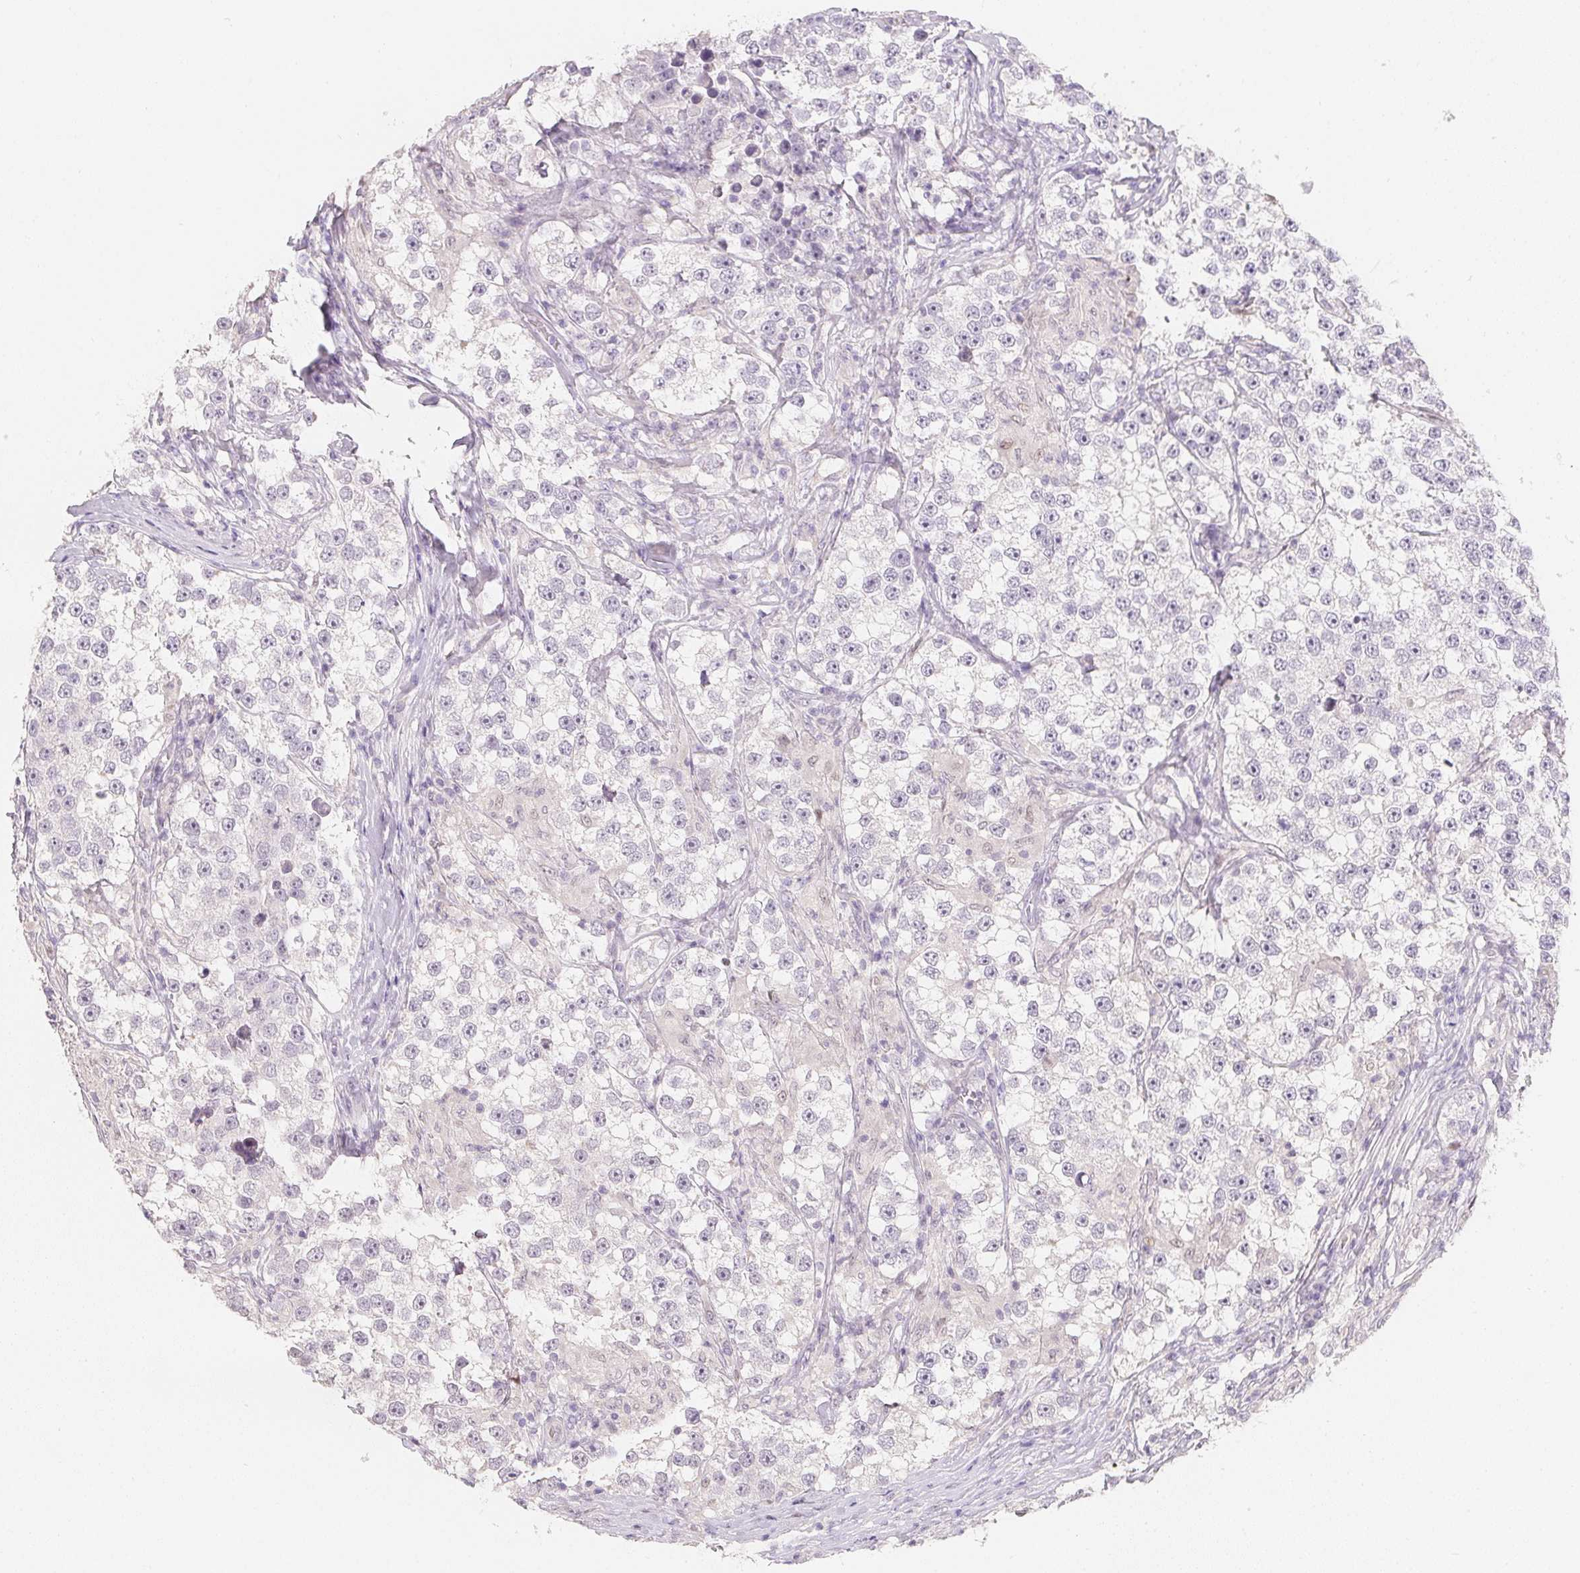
{"staining": {"intensity": "negative", "quantity": "none", "location": "none"}, "tissue": "testis cancer", "cell_type": "Tumor cells", "image_type": "cancer", "snomed": [{"axis": "morphology", "description": "Seminoma, NOS"}, {"axis": "topography", "description": "Testis"}], "caption": "Immunohistochemistry micrograph of neoplastic tissue: testis cancer (seminoma) stained with DAB (3,3'-diaminobenzidine) shows no significant protein expression in tumor cells.", "gene": "ZBBX", "patient": {"sex": "male", "age": 46}}